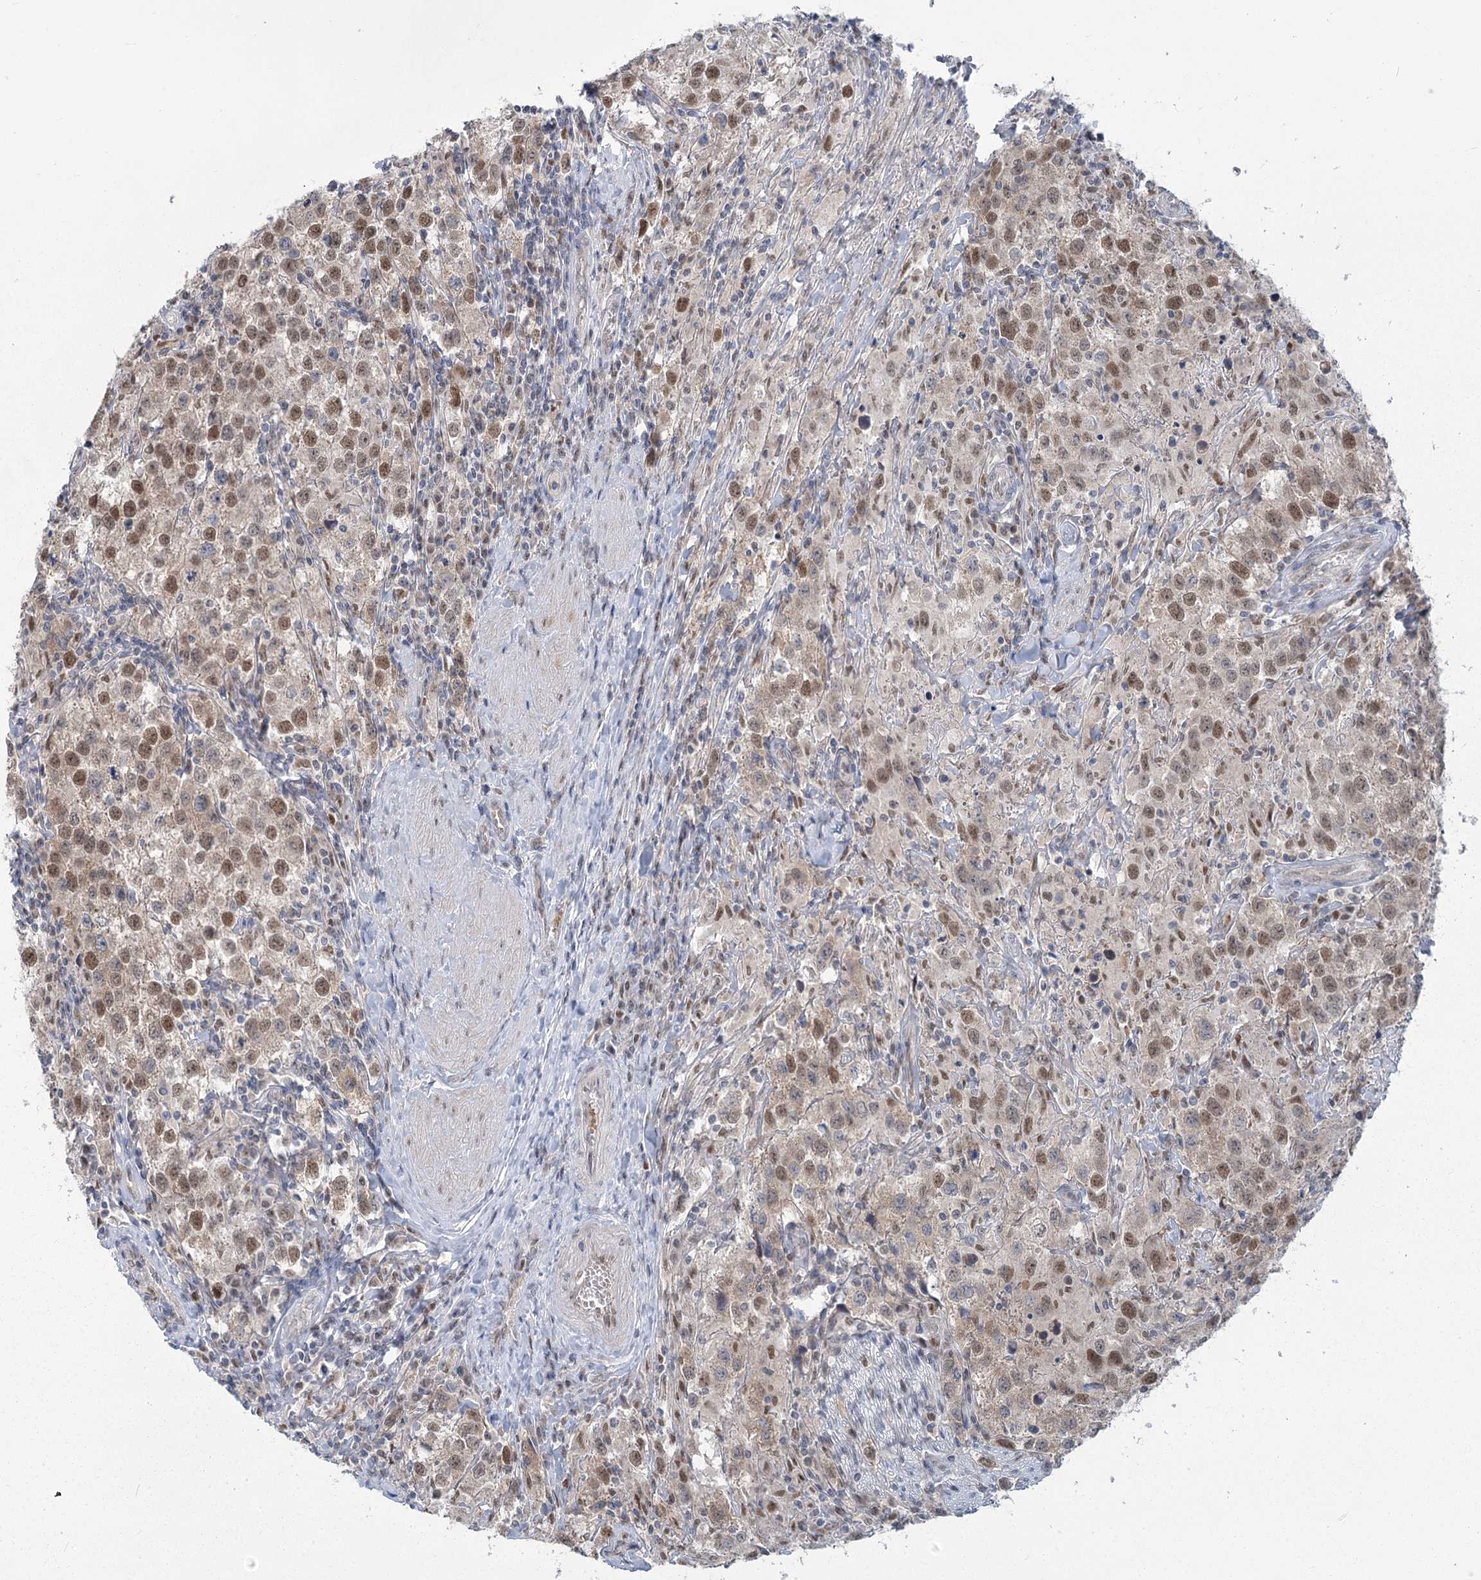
{"staining": {"intensity": "moderate", "quantity": ">75%", "location": "nuclear"}, "tissue": "testis cancer", "cell_type": "Tumor cells", "image_type": "cancer", "snomed": [{"axis": "morphology", "description": "Seminoma, NOS"}, {"axis": "morphology", "description": "Carcinoma, Embryonal, NOS"}, {"axis": "topography", "description": "Testis"}], "caption": "Immunohistochemistry micrograph of neoplastic tissue: testis cancer (embryonal carcinoma) stained using immunohistochemistry (IHC) exhibits medium levels of moderate protein expression localized specifically in the nuclear of tumor cells, appearing as a nuclear brown color.", "gene": "MTG1", "patient": {"sex": "male", "age": 43}}